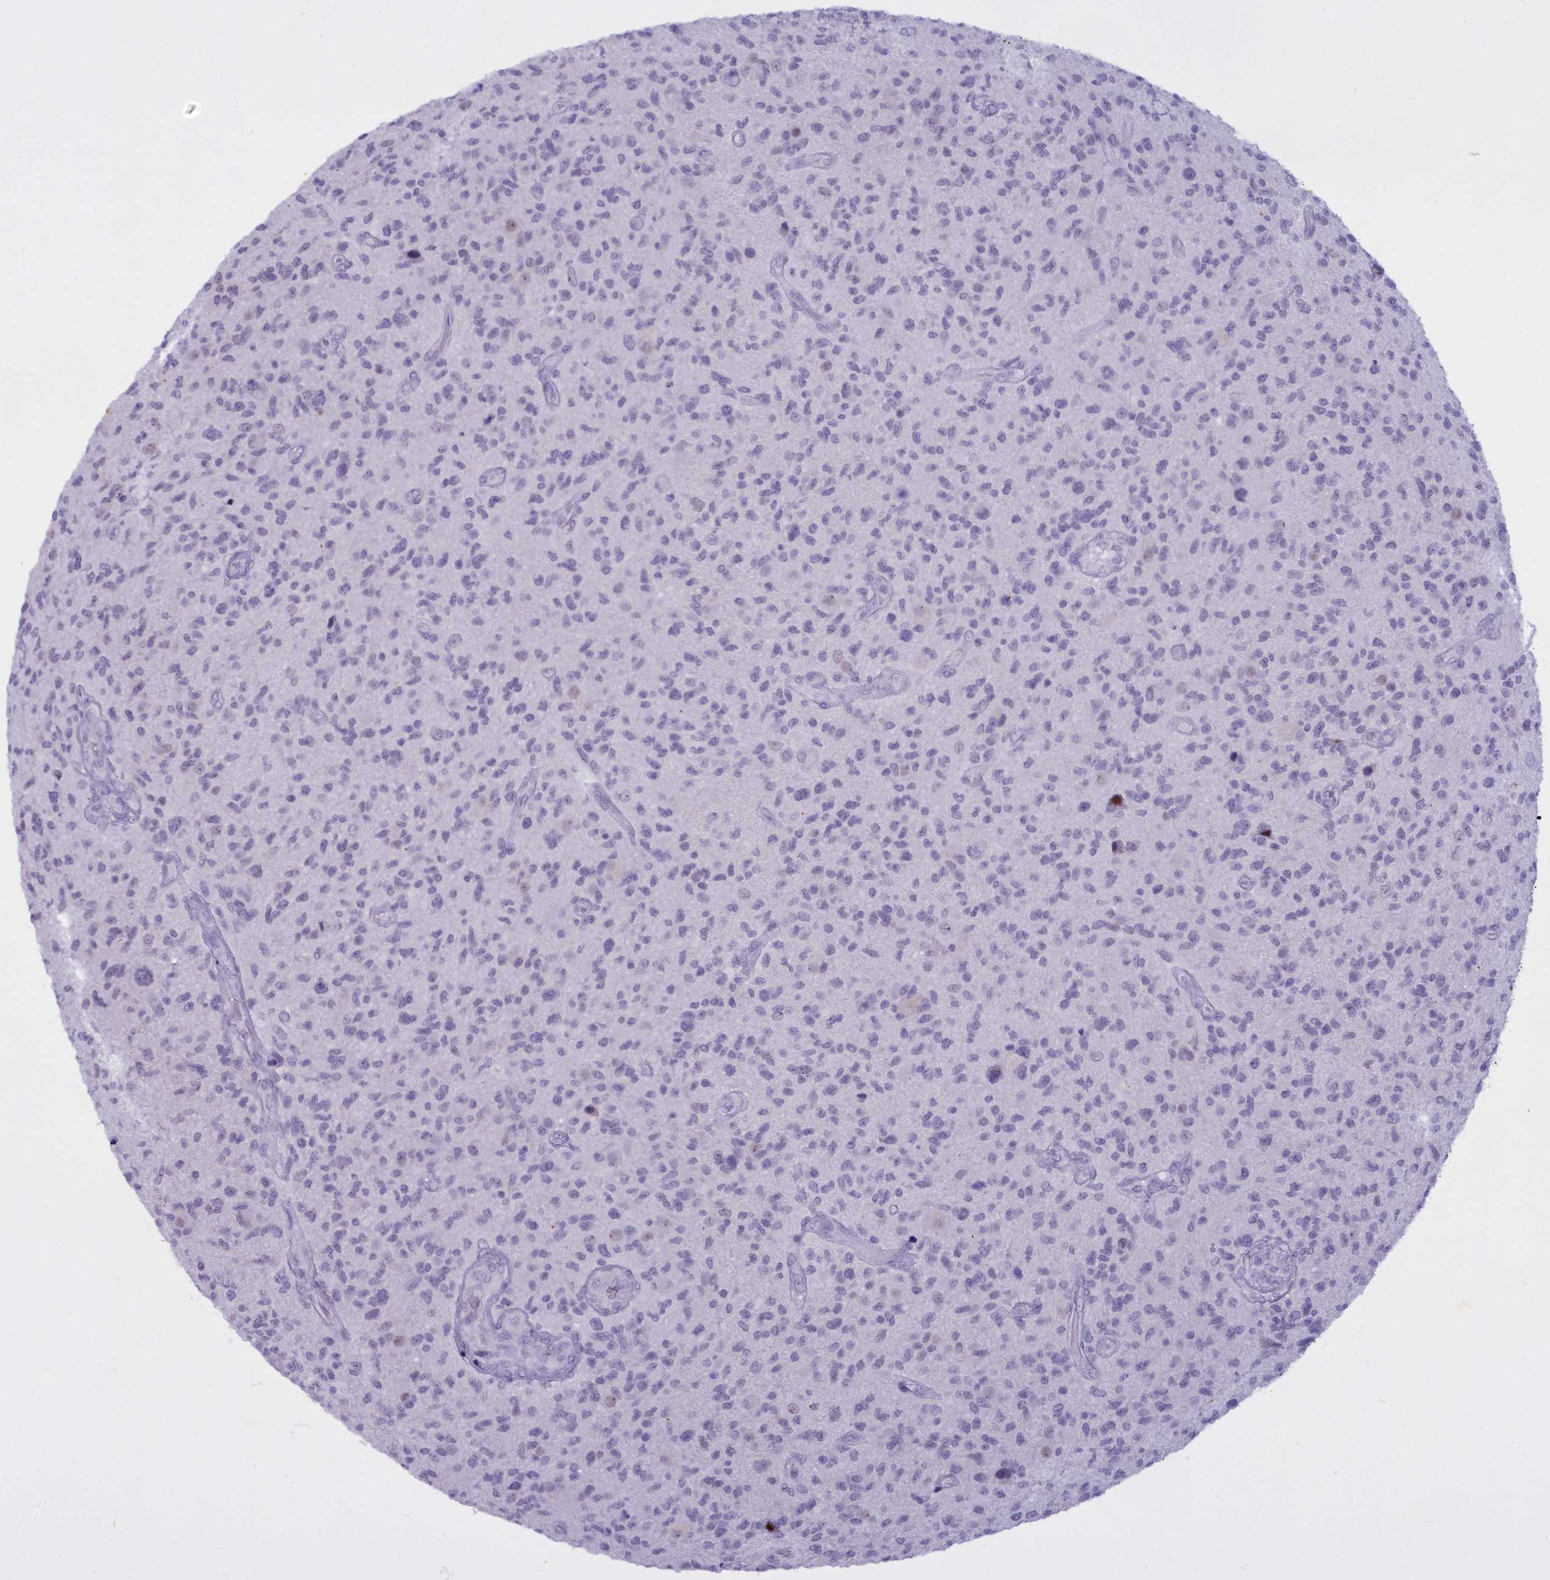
{"staining": {"intensity": "negative", "quantity": "none", "location": "none"}, "tissue": "glioma", "cell_type": "Tumor cells", "image_type": "cancer", "snomed": [{"axis": "morphology", "description": "Glioma, malignant, High grade"}, {"axis": "topography", "description": "Brain"}], "caption": "IHC histopathology image of neoplastic tissue: malignant high-grade glioma stained with DAB exhibits no significant protein staining in tumor cells.", "gene": "OSTN", "patient": {"sex": "male", "age": 47}}